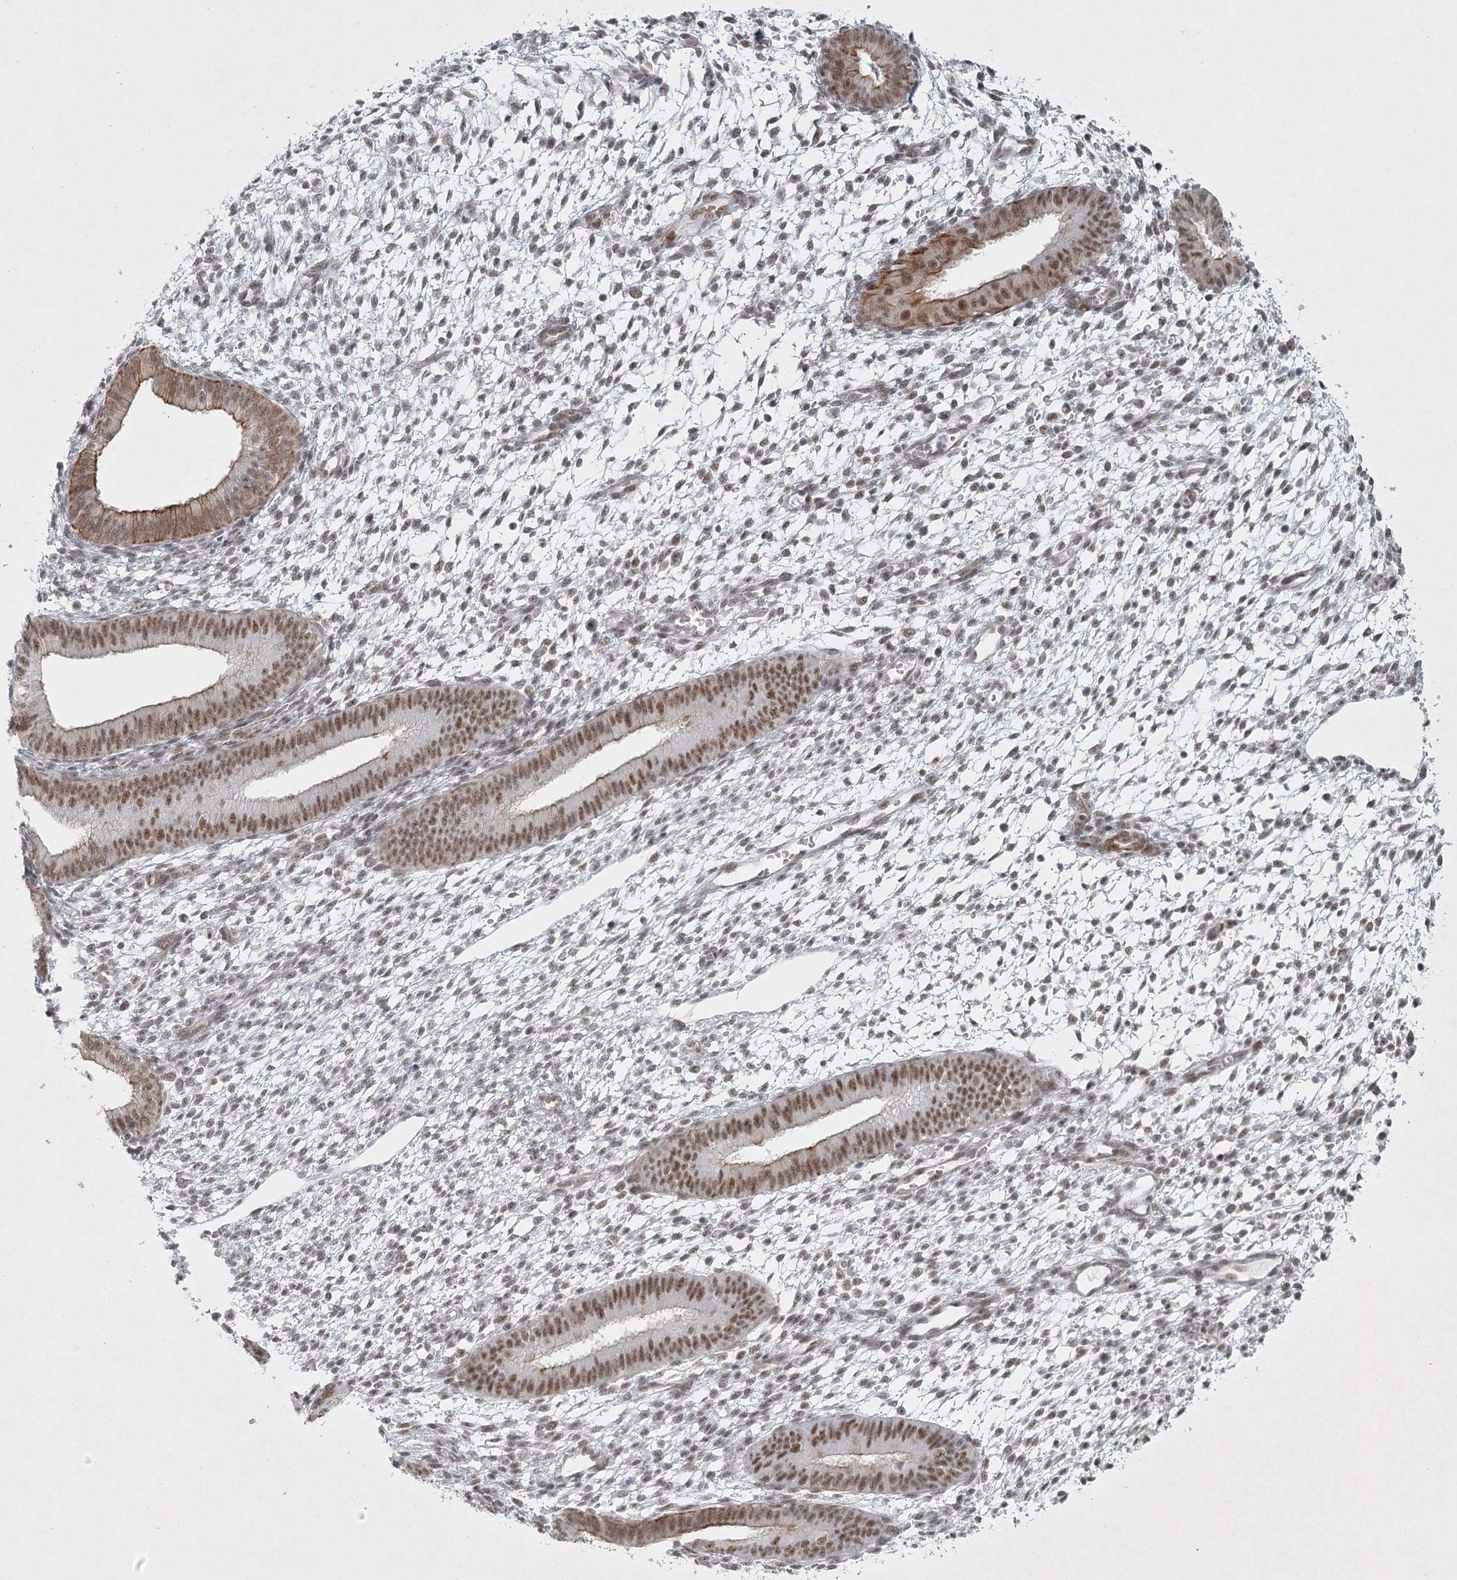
{"staining": {"intensity": "weak", "quantity": "25%-75%", "location": "nuclear"}, "tissue": "endometrium", "cell_type": "Cells in endometrial stroma", "image_type": "normal", "snomed": [{"axis": "morphology", "description": "Normal tissue, NOS"}, {"axis": "topography", "description": "Endometrium"}], "caption": "Protein expression analysis of unremarkable endometrium displays weak nuclear positivity in approximately 25%-75% of cells in endometrial stroma.", "gene": "U2SURP", "patient": {"sex": "female", "age": 46}}